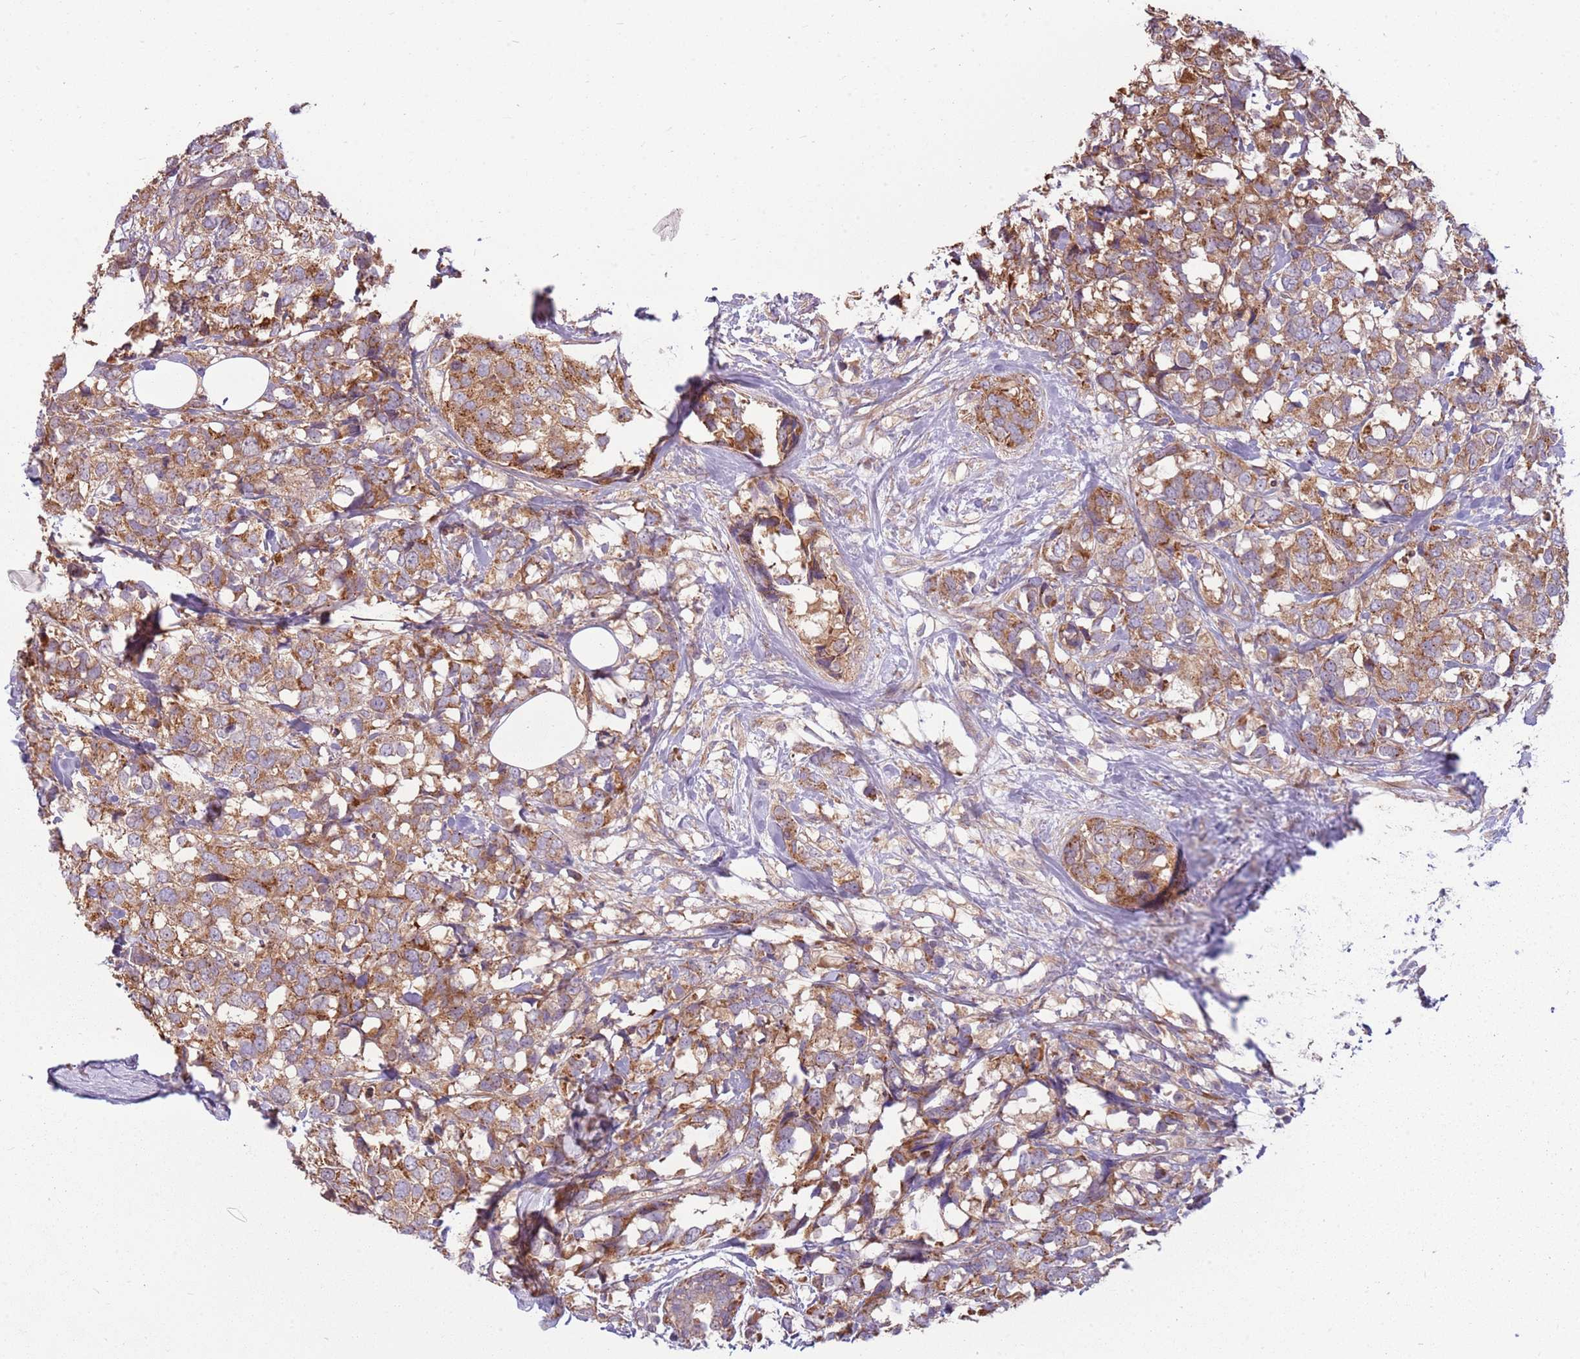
{"staining": {"intensity": "moderate", "quantity": ">75%", "location": "cytoplasmic/membranous"}, "tissue": "breast cancer", "cell_type": "Tumor cells", "image_type": "cancer", "snomed": [{"axis": "morphology", "description": "Lobular carcinoma"}, {"axis": "topography", "description": "Breast"}], "caption": "Protein analysis of breast lobular carcinoma tissue exhibits moderate cytoplasmic/membranous positivity in about >75% of tumor cells.", "gene": "RPL21", "patient": {"sex": "female", "age": 59}}